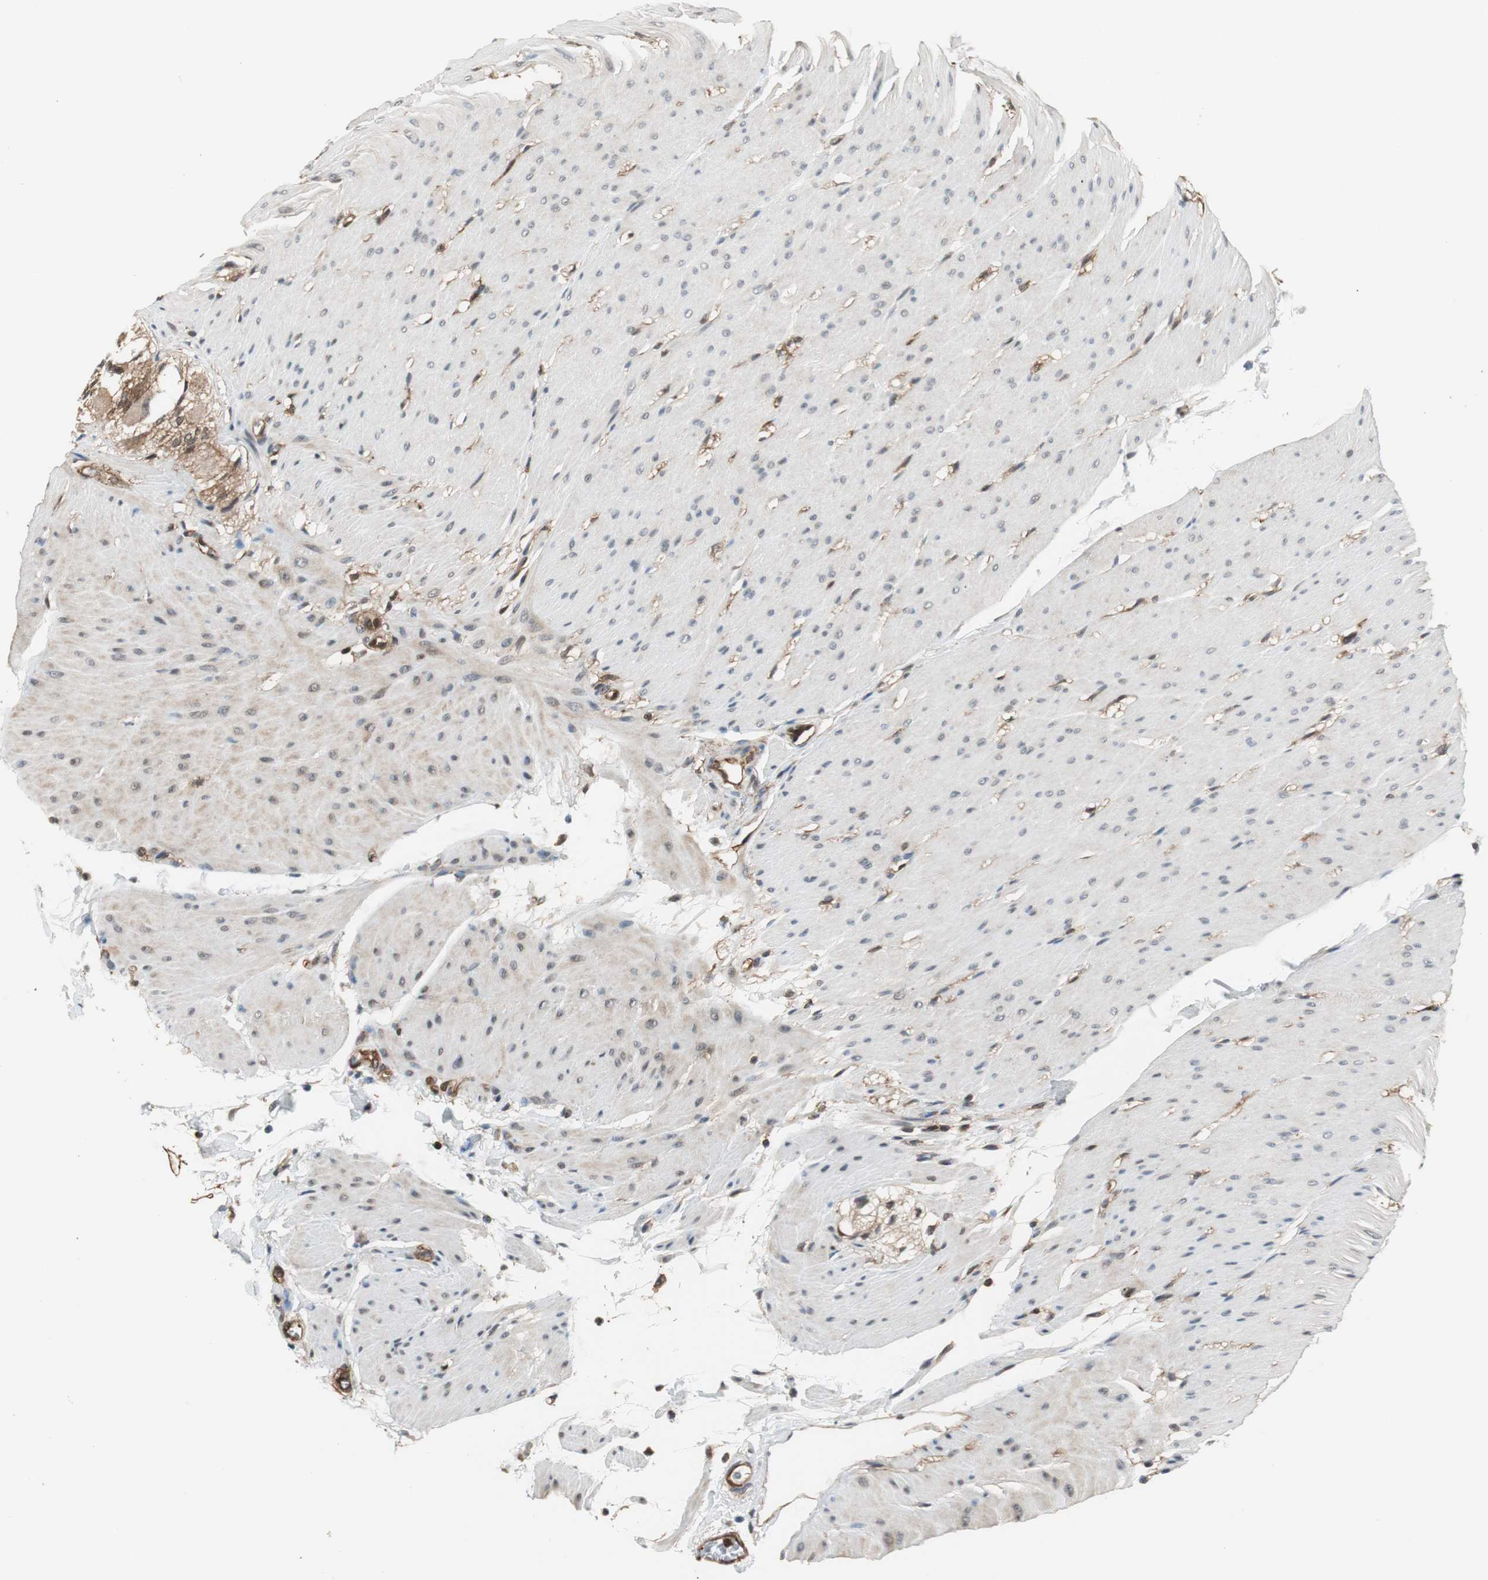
{"staining": {"intensity": "moderate", "quantity": ">75%", "location": "cytoplasmic/membranous"}, "tissue": "colon", "cell_type": "Endothelial cells", "image_type": "normal", "snomed": [{"axis": "morphology", "description": "Normal tissue, NOS"}, {"axis": "topography", "description": "Smooth muscle"}, {"axis": "topography", "description": "Colon"}], "caption": "High-magnification brightfield microscopy of unremarkable colon stained with DAB (brown) and counterstained with hematoxylin (blue). endothelial cells exhibit moderate cytoplasmic/membranous expression is present in approximately>75% of cells.", "gene": "PTPN11", "patient": {"sex": "male", "age": 67}}